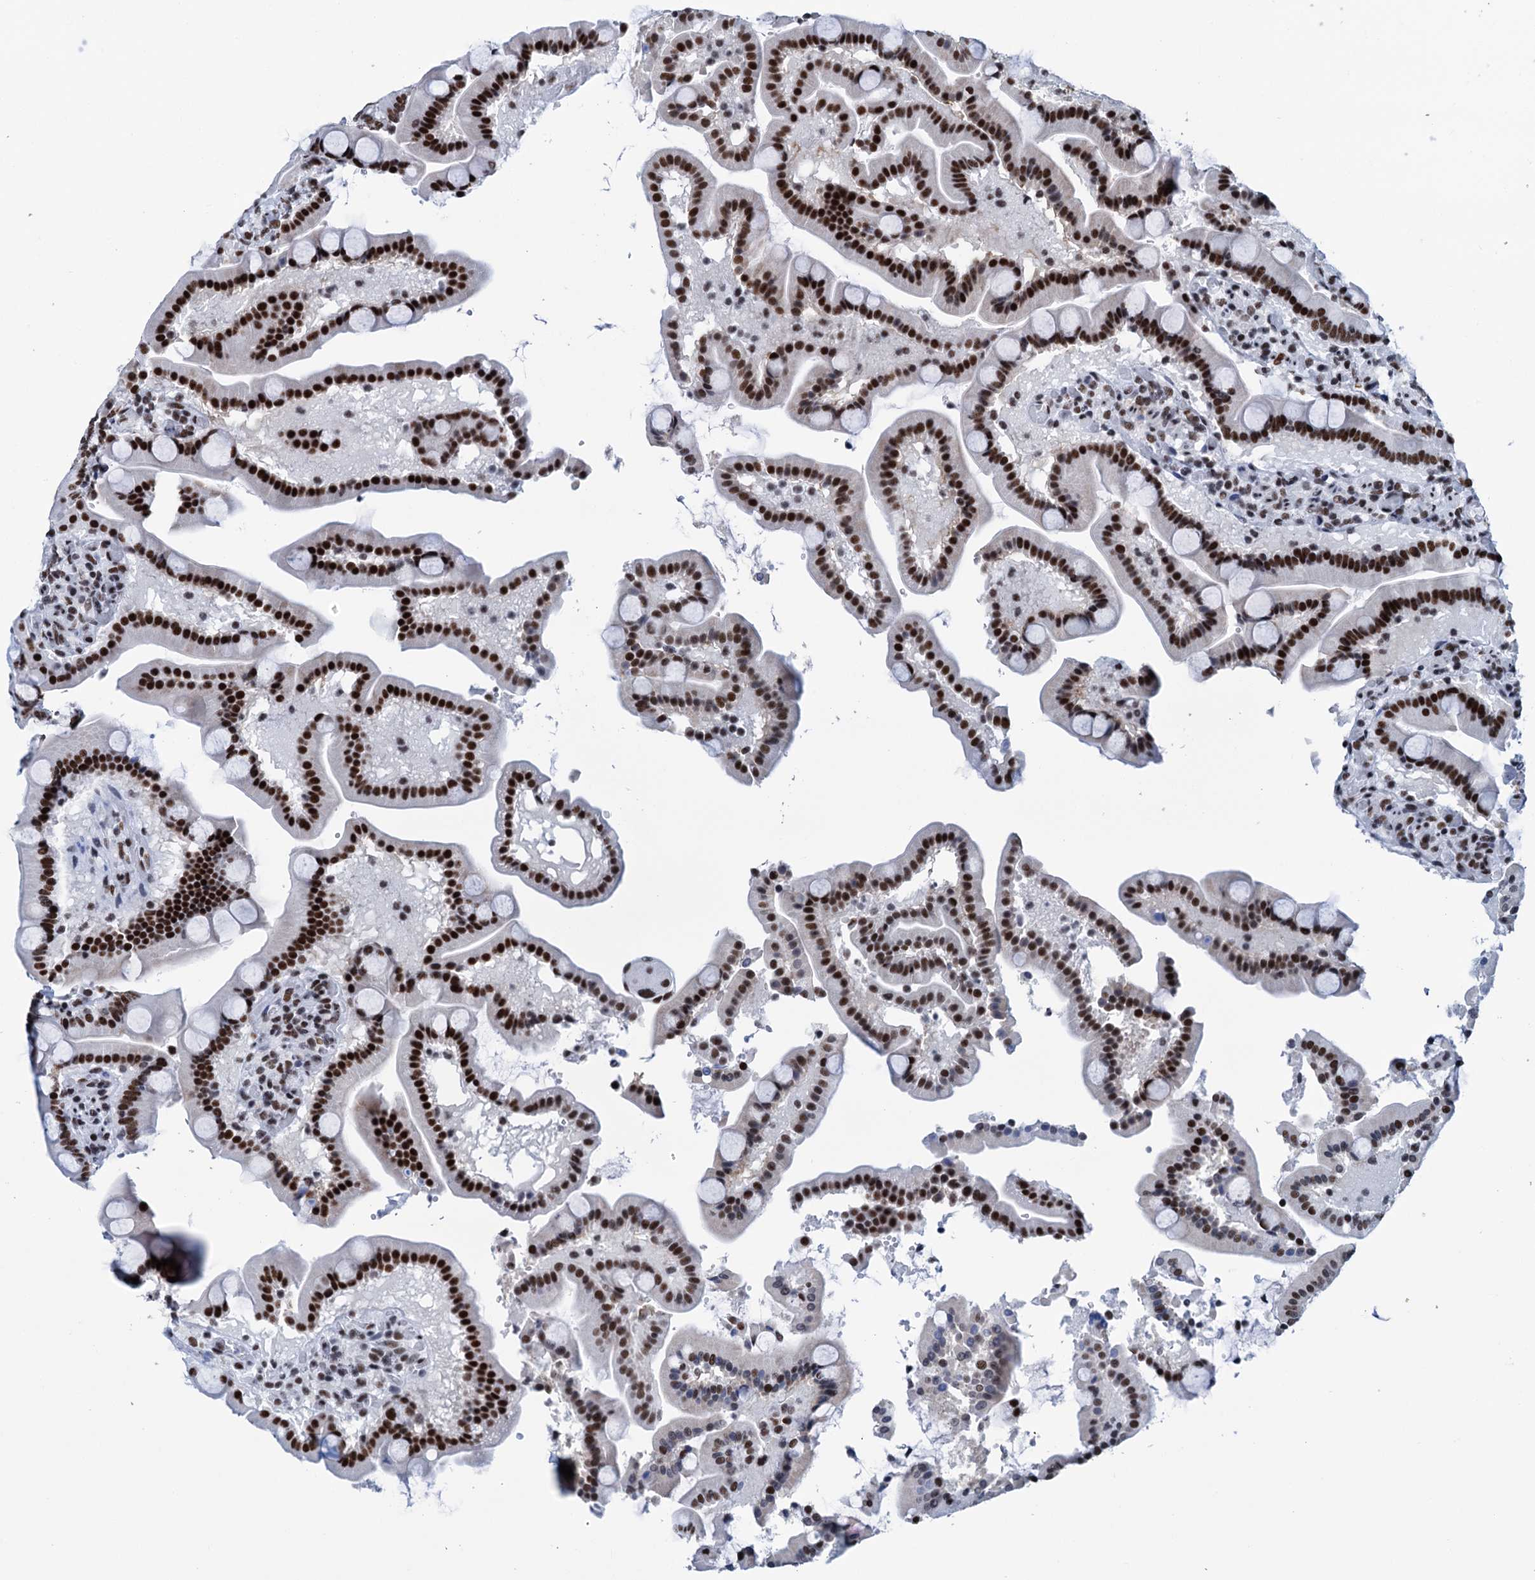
{"staining": {"intensity": "strong", "quantity": ">75%", "location": "nuclear"}, "tissue": "duodenum", "cell_type": "Glandular cells", "image_type": "normal", "snomed": [{"axis": "morphology", "description": "Normal tissue, NOS"}, {"axis": "topography", "description": "Duodenum"}], "caption": "Immunohistochemical staining of normal human duodenum demonstrates high levels of strong nuclear staining in about >75% of glandular cells. (brown staining indicates protein expression, while blue staining denotes nuclei).", "gene": "SLTM", "patient": {"sex": "male", "age": 55}}